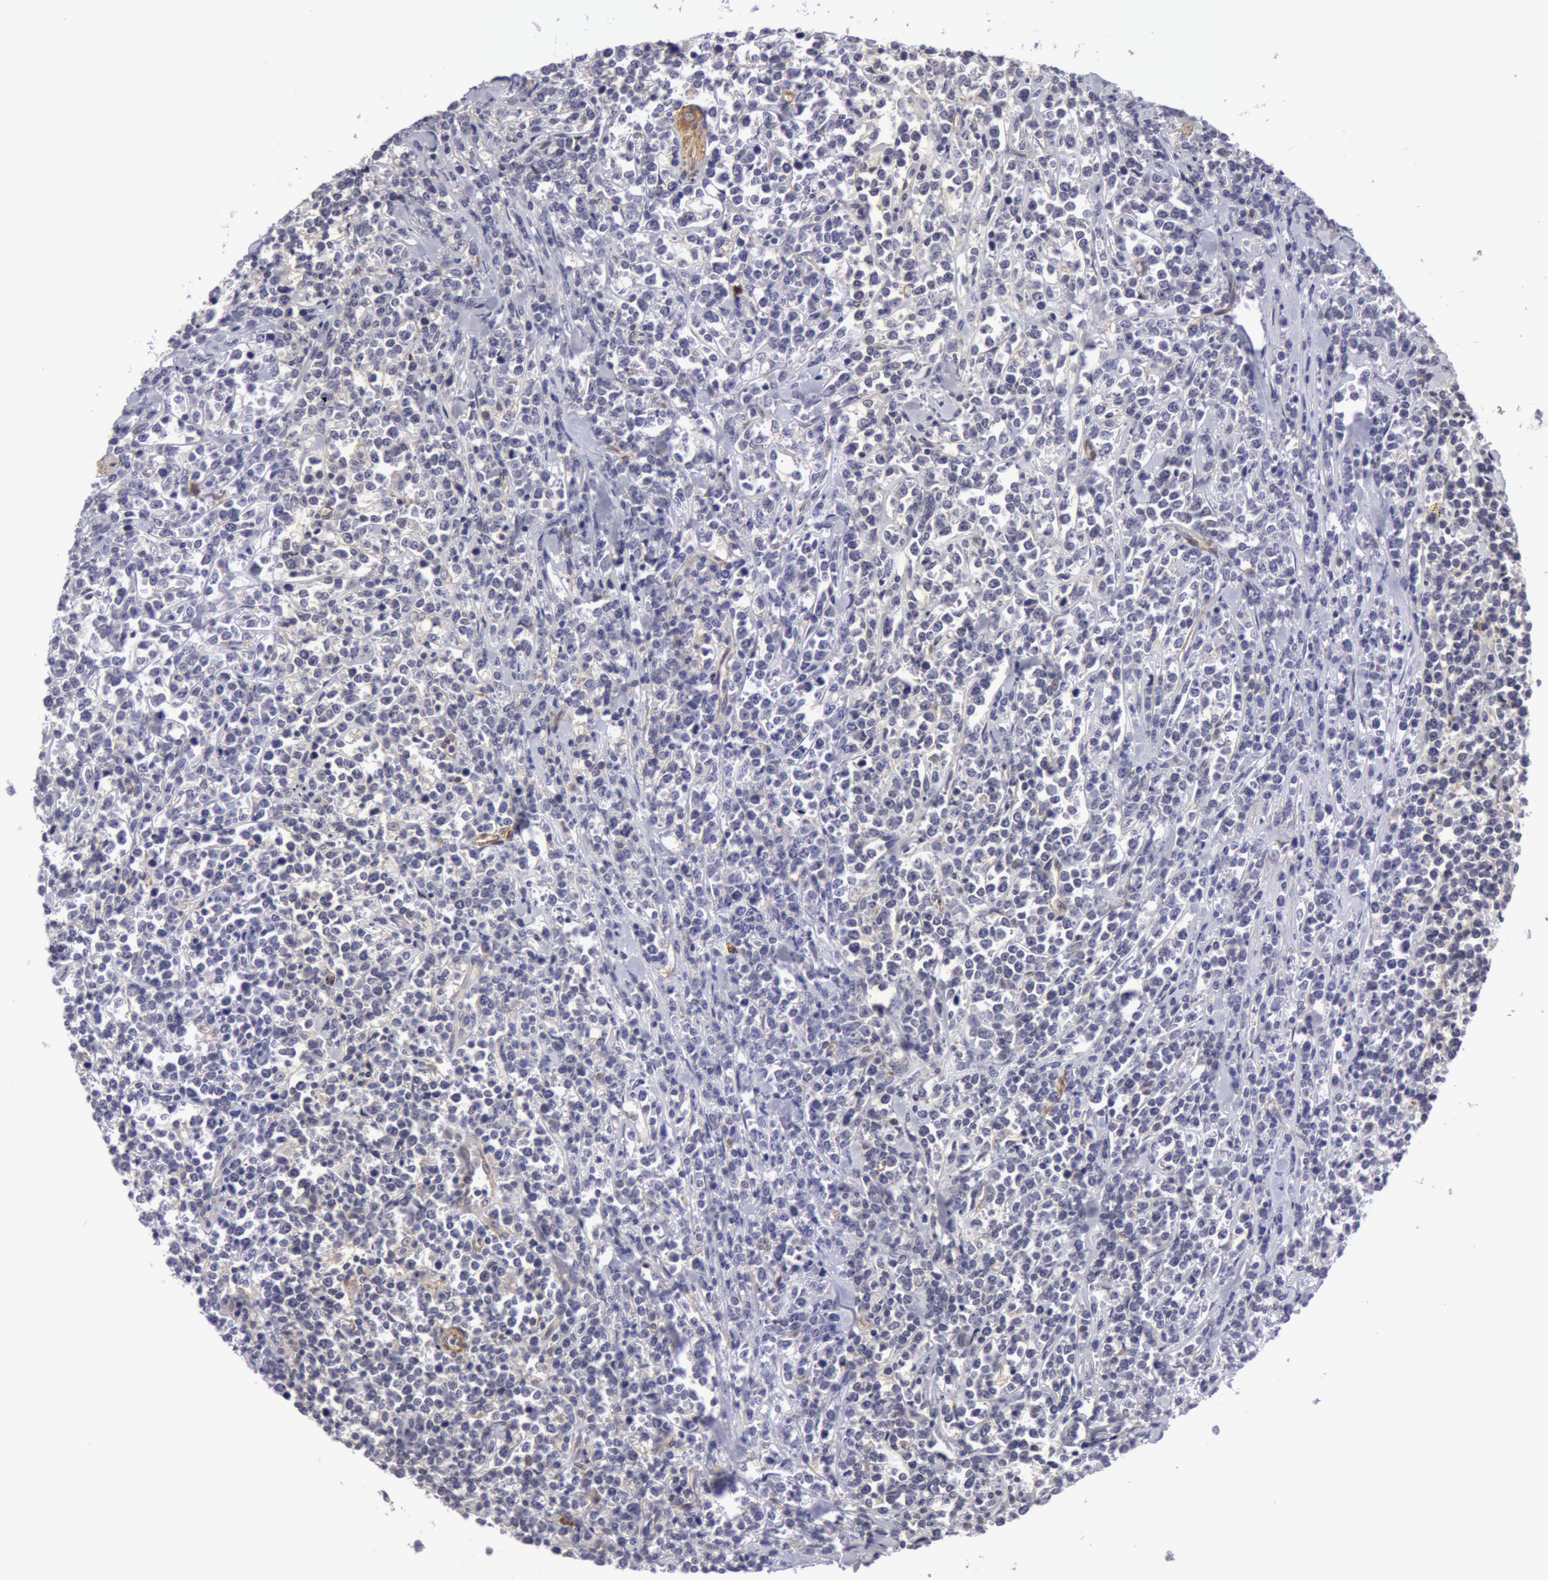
{"staining": {"intensity": "negative", "quantity": "none", "location": "none"}, "tissue": "lymphoma", "cell_type": "Tumor cells", "image_type": "cancer", "snomed": [{"axis": "morphology", "description": "Malignant lymphoma, non-Hodgkin's type, High grade"}, {"axis": "topography", "description": "Small intestine"}, {"axis": "topography", "description": "Colon"}], "caption": "High-grade malignant lymphoma, non-Hodgkin's type stained for a protein using IHC reveals no expression tumor cells.", "gene": "IL23A", "patient": {"sex": "male", "age": 8}}